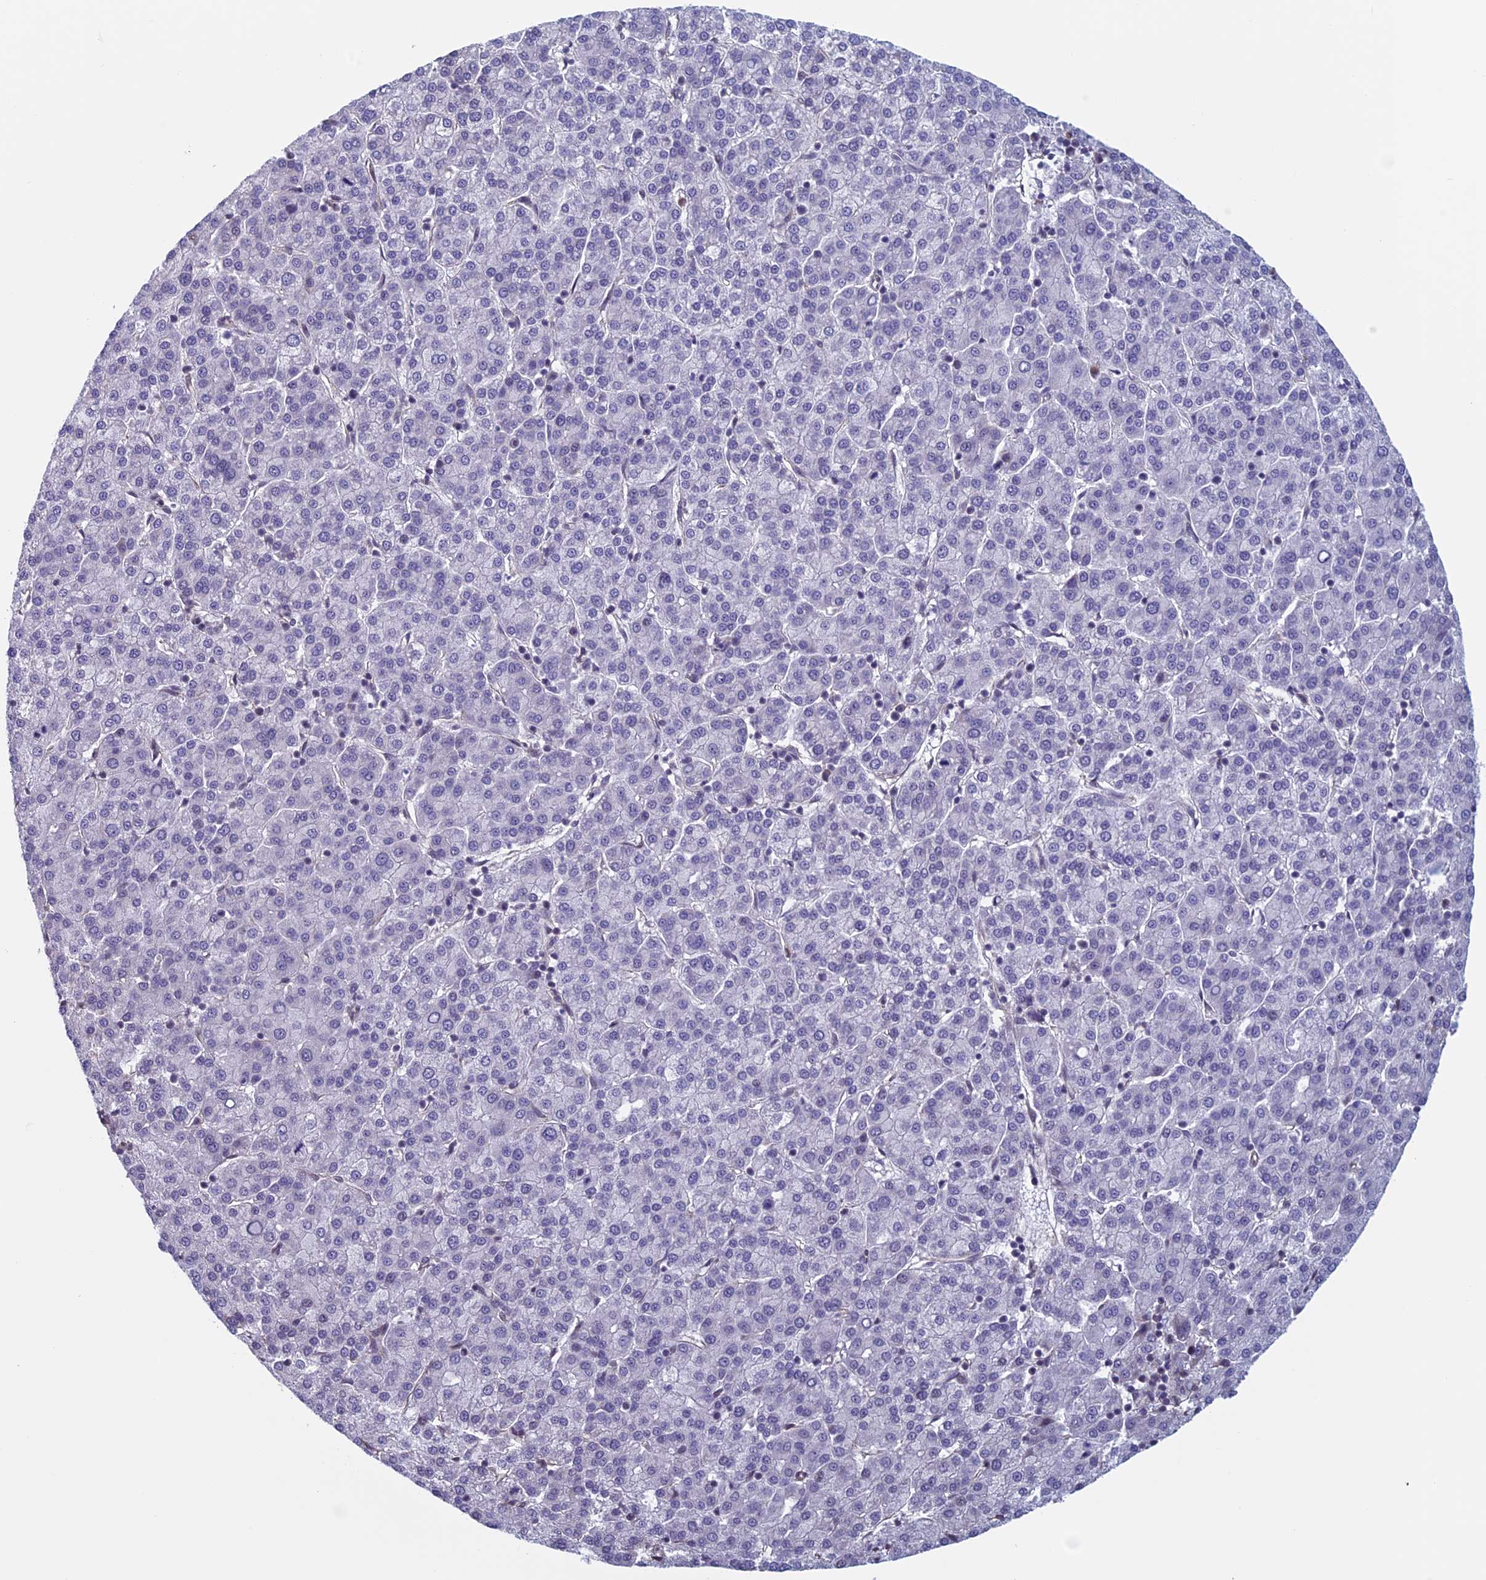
{"staining": {"intensity": "negative", "quantity": "none", "location": "none"}, "tissue": "liver cancer", "cell_type": "Tumor cells", "image_type": "cancer", "snomed": [{"axis": "morphology", "description": "Carcinoma, Hepatocellular, NOS"}, {"axis": "topography", "description": "Liver"}], "caption": "Immunohistochemistry image of hepatocellular carcinoma (liver) stained for a protein (brown), which reveals no staining in tumor cells. Nuclei are stained in blue.", "gene": "SLC1A6", "patient": {"sex": "female", "age": 58}}